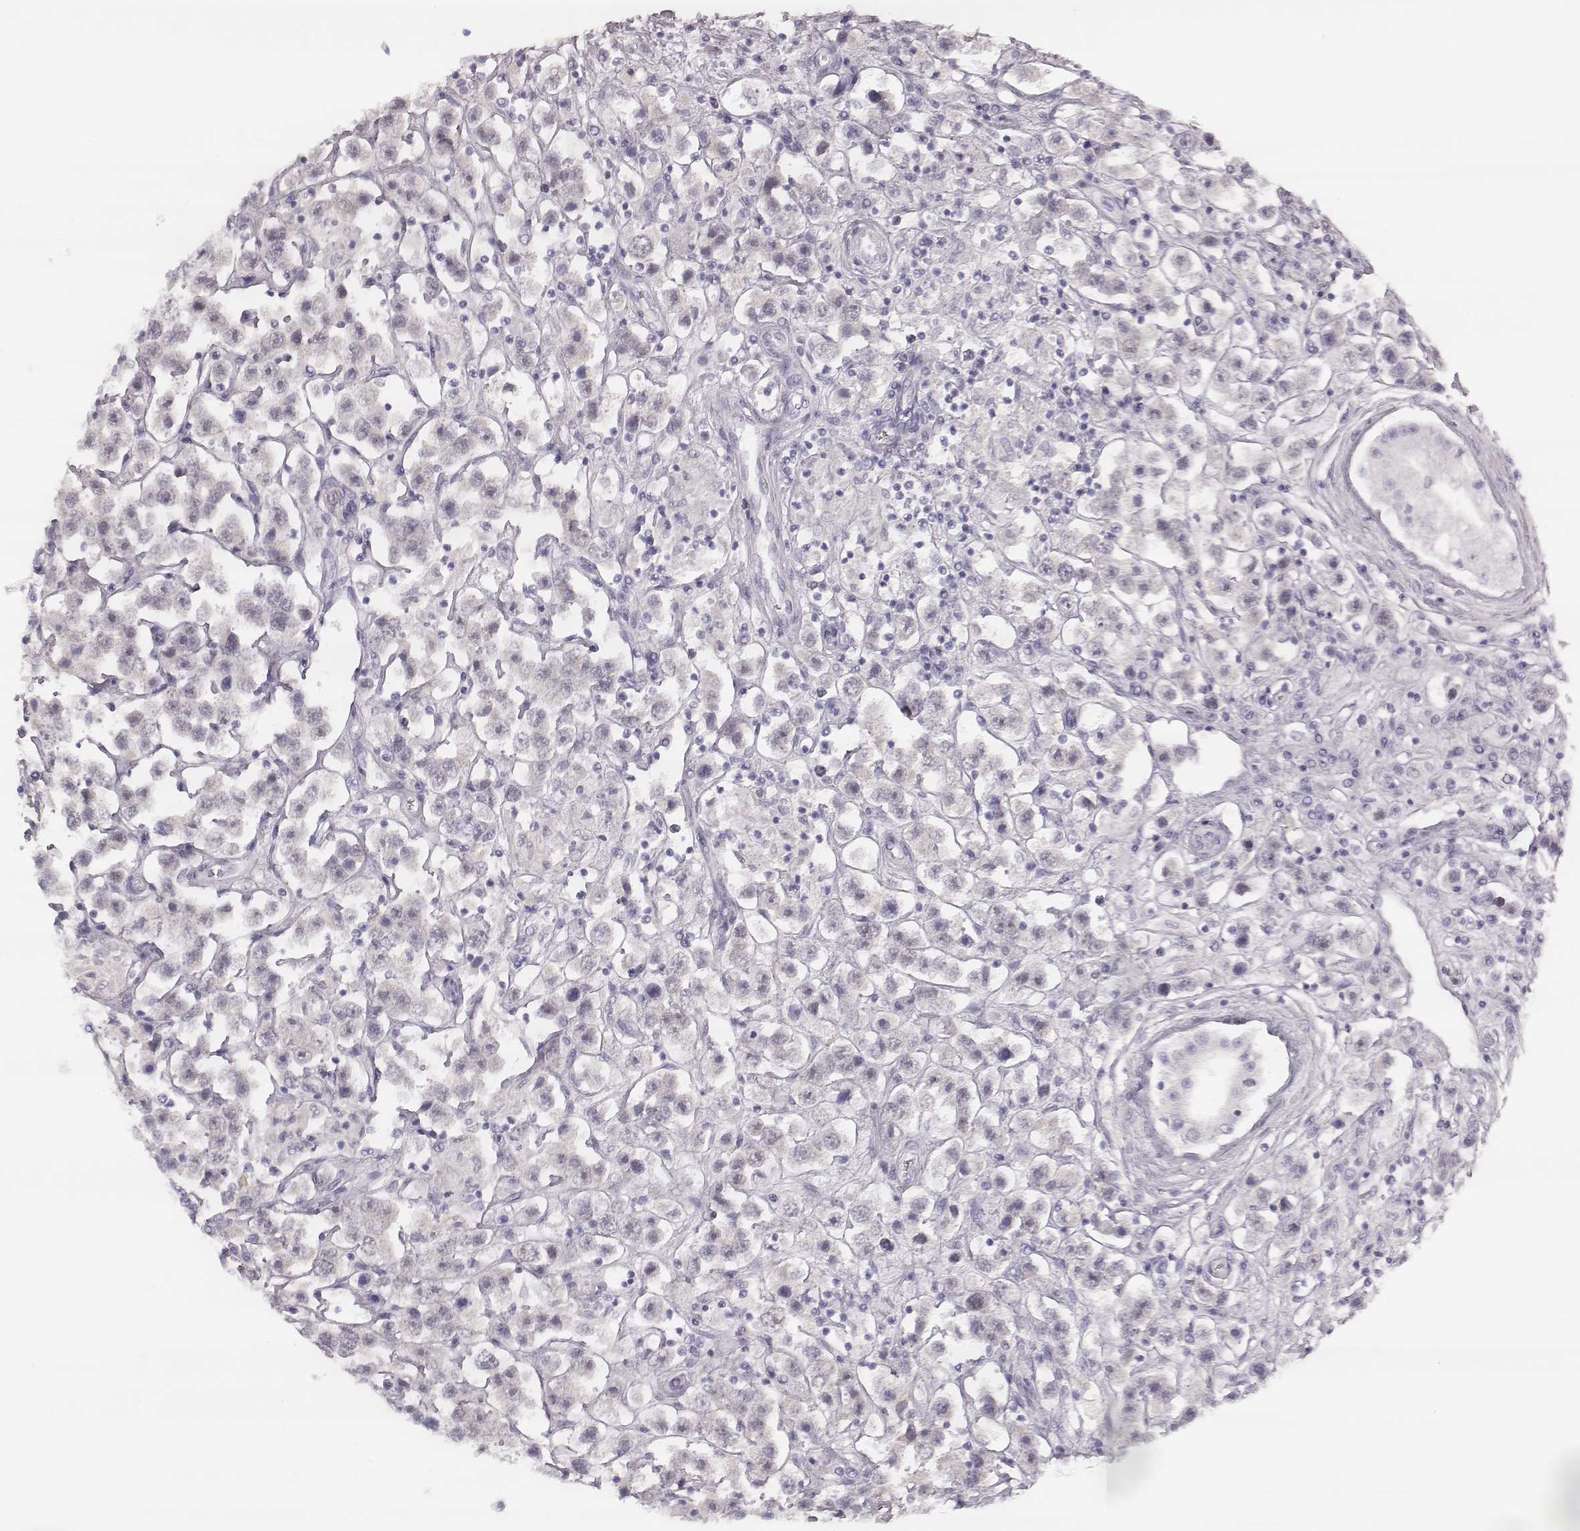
{"staining": {"intensity": "negative", "quantity": "none", "location": "none"}, "tissue": "testis cancer", "cell_type": "Tumor cells", "image_type": "cancer", "snomed": [{"axis": "morphology", "description": "Seminoma, NOS"}, {"axis": "topography", "description": "Testis"}], "caption": "Tumor cells are negative for brown protein staining in testis cancer.", "gene": "KCNJ12", "patient": {"sex": "male", "age": 45}}